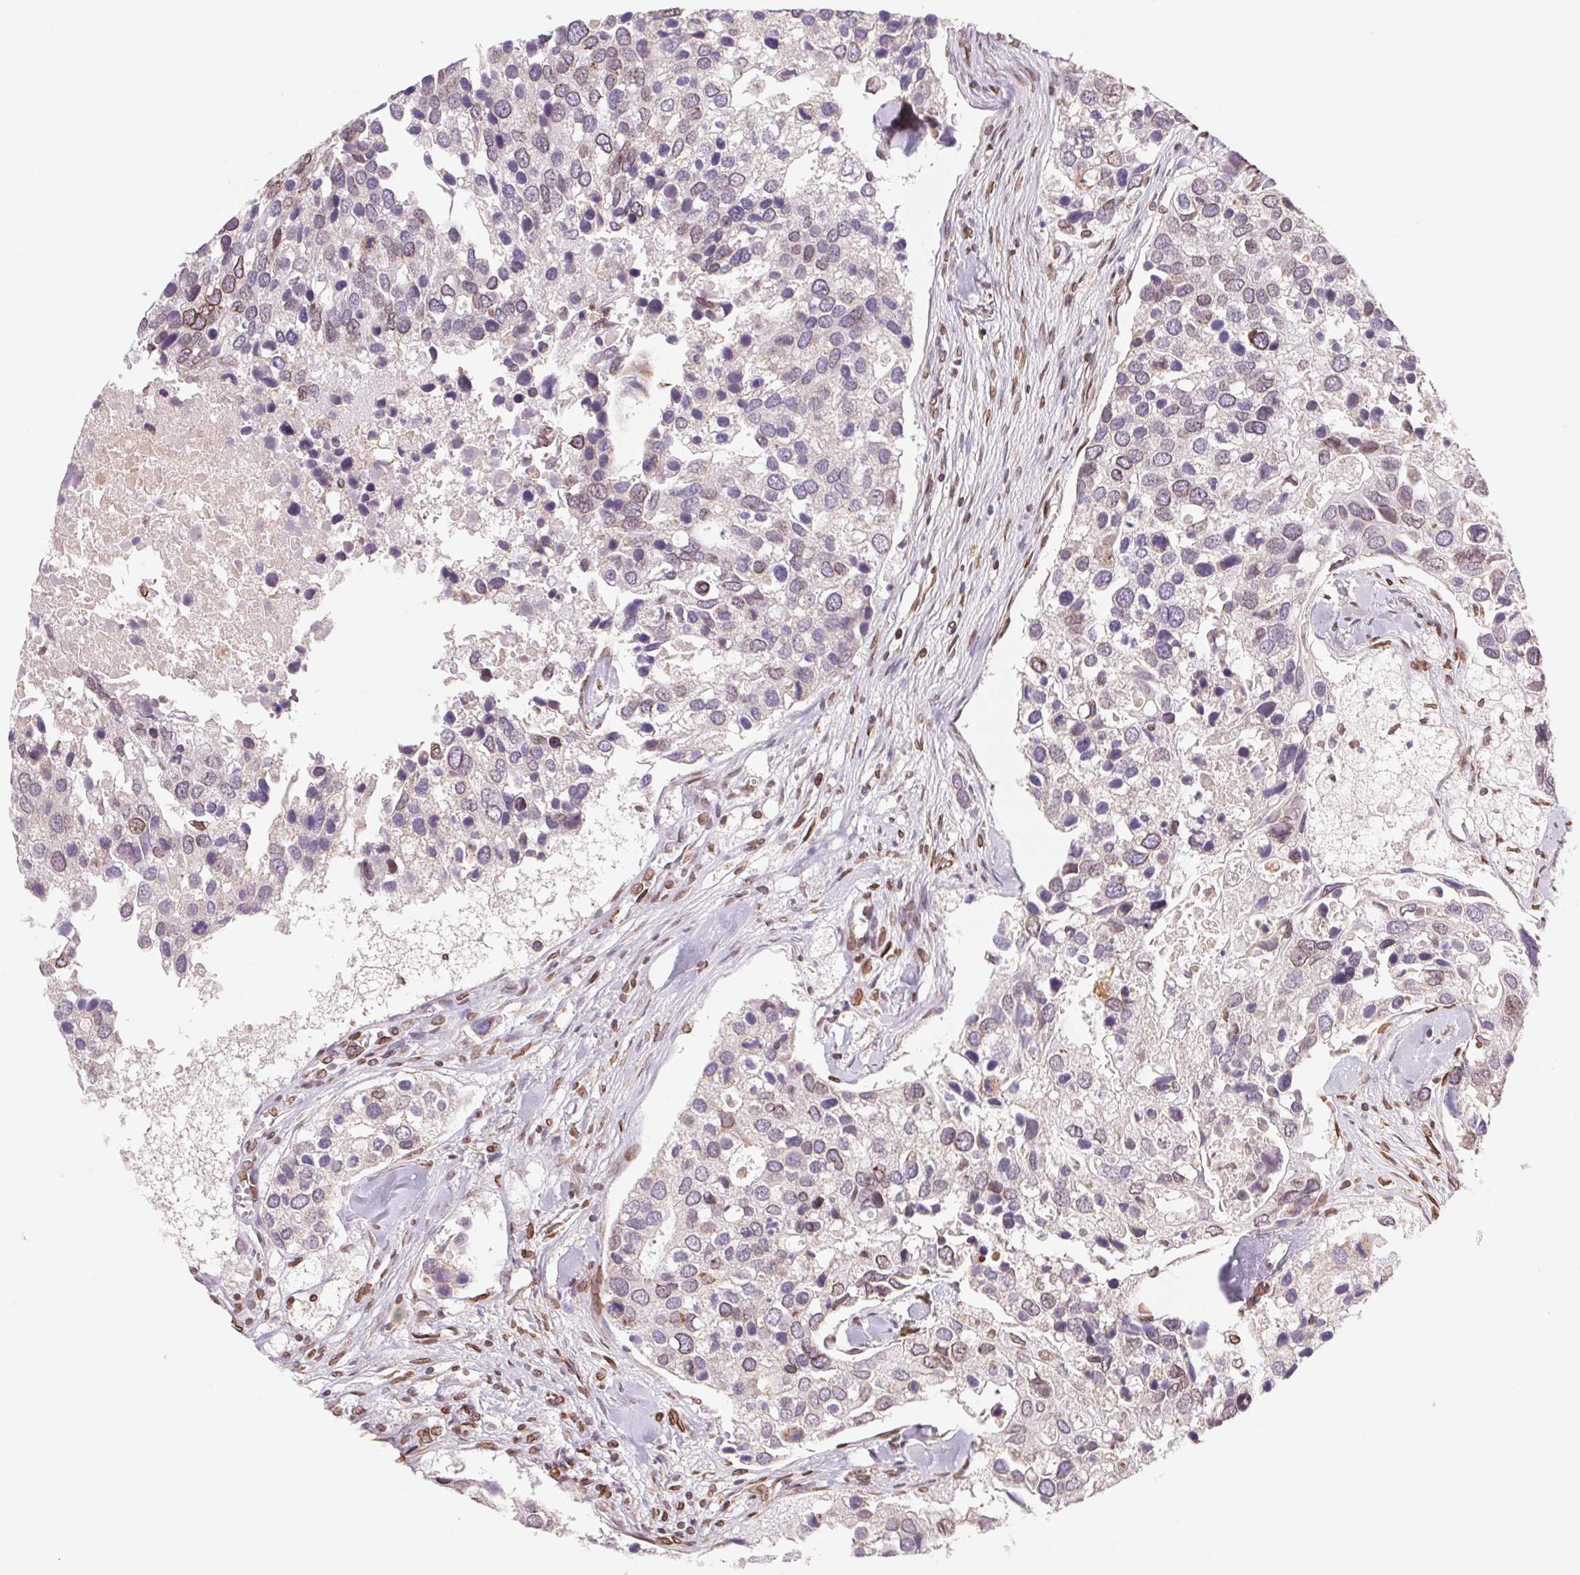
{"staining": {"intensity": "moderate", "quantity": "<25%", "location": "cytoplasmic/membranous,nuclear"}, "tissue": "breast cancer", "cell_type": "Tumor cells", "image_type": "cancer", "snomed": [{"axis": "morphology", "description": "Duct carcinoma"}, {"axis": "topography", "description": "Breast"}], "caption": "Protein positivity by IHC shows moderate cytoplasmic/membranous and nuclear positivity in about <25% of tumor cells in intraductal carcinoma (breast).", "gene": "LMNB2", "patient": {"sex": "female", "age": 83}}